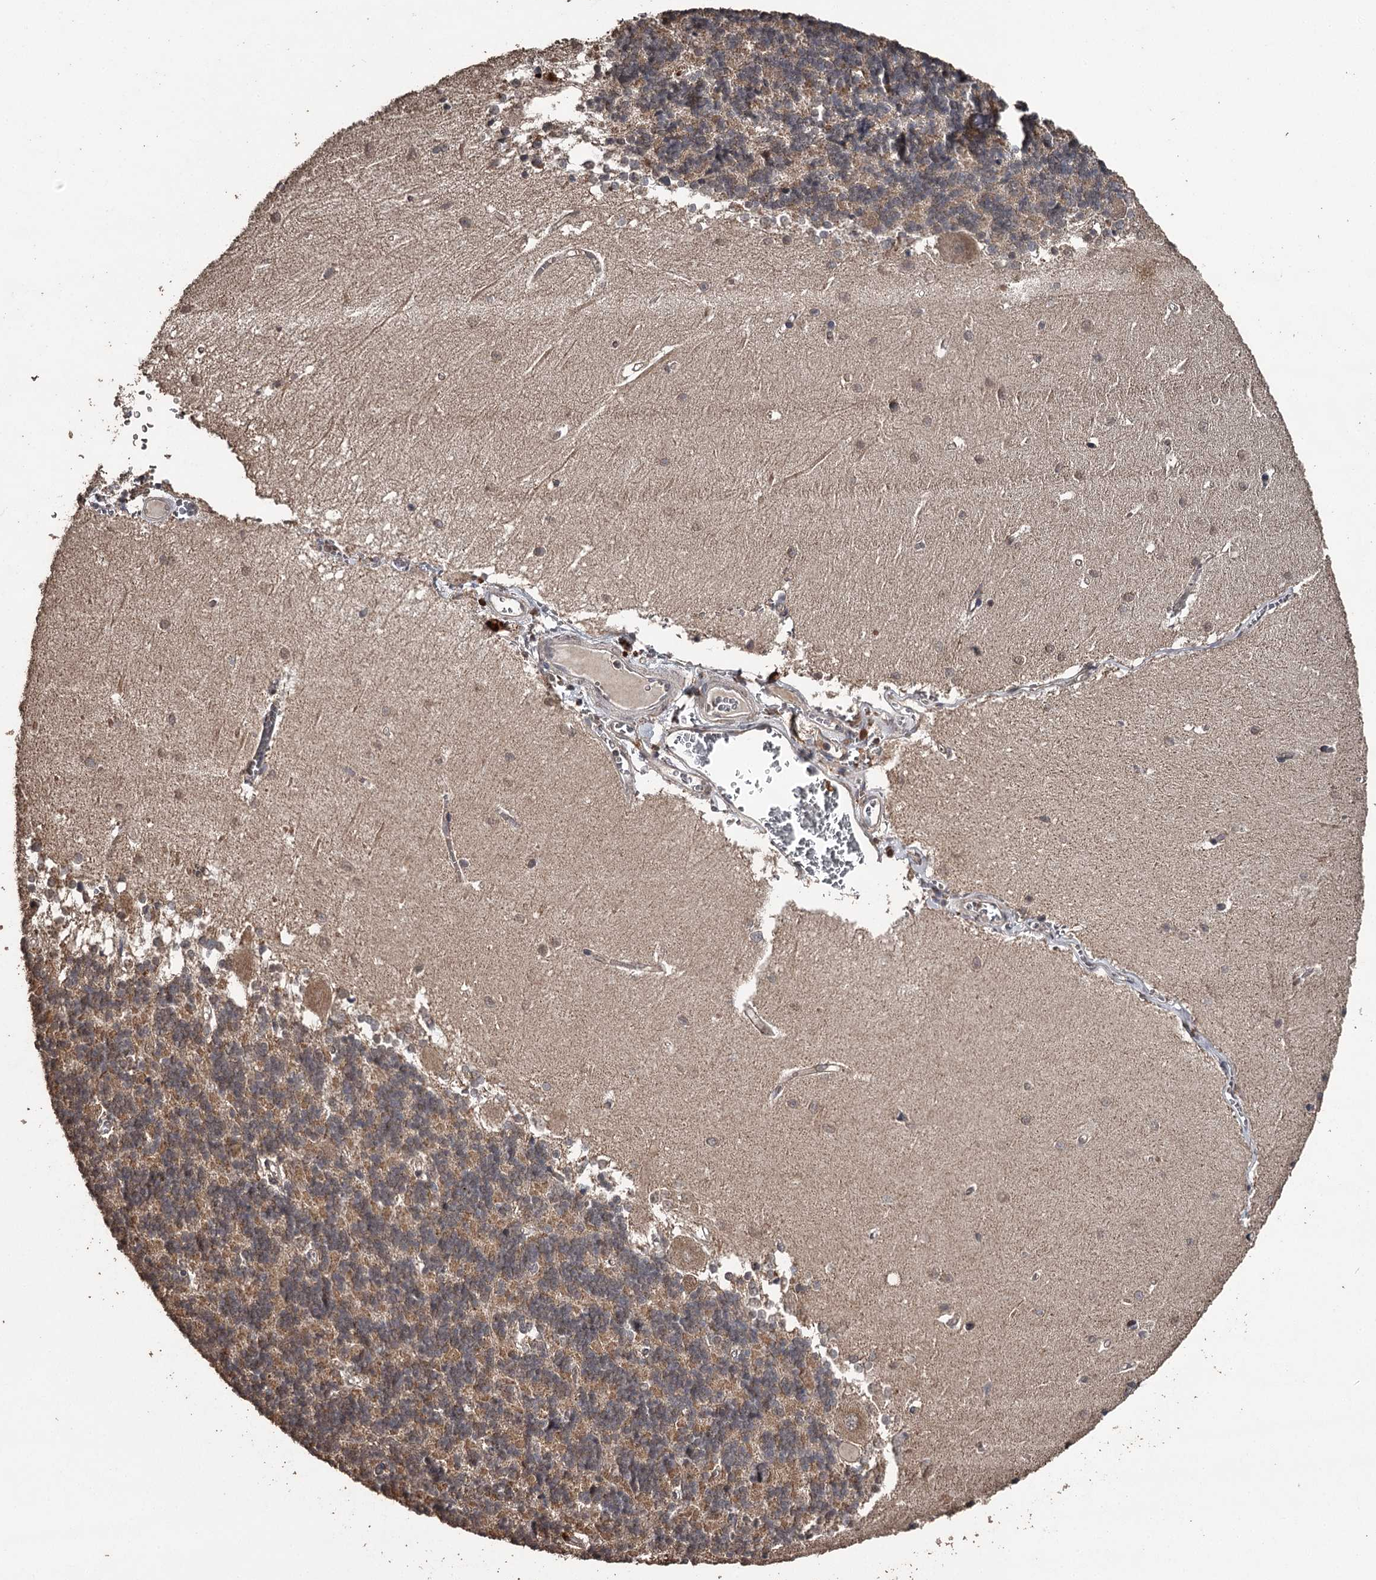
{"staining": {"intensity": "moderate", "quantity": "25%-75%", "location": "cytoplasmic/membranous"}, "tissue": "cerebellum", "cell_type": "Cells in granular layer", "image_type": "normal", "snomed": [{"axis": "morphology", "description": "Normal tissue, NOS"}, {"axis": "topography", "description": "Cerebellum"}], "caption": "Approximately 25%-75% of cells in granular layer in normal cerebellum display moderate cytoplasmic/membranous protein staining as visualized by brown immunohistochemical staining.", "gene": "WIPI1", "patient": {"sex": "male", "age": 37}}